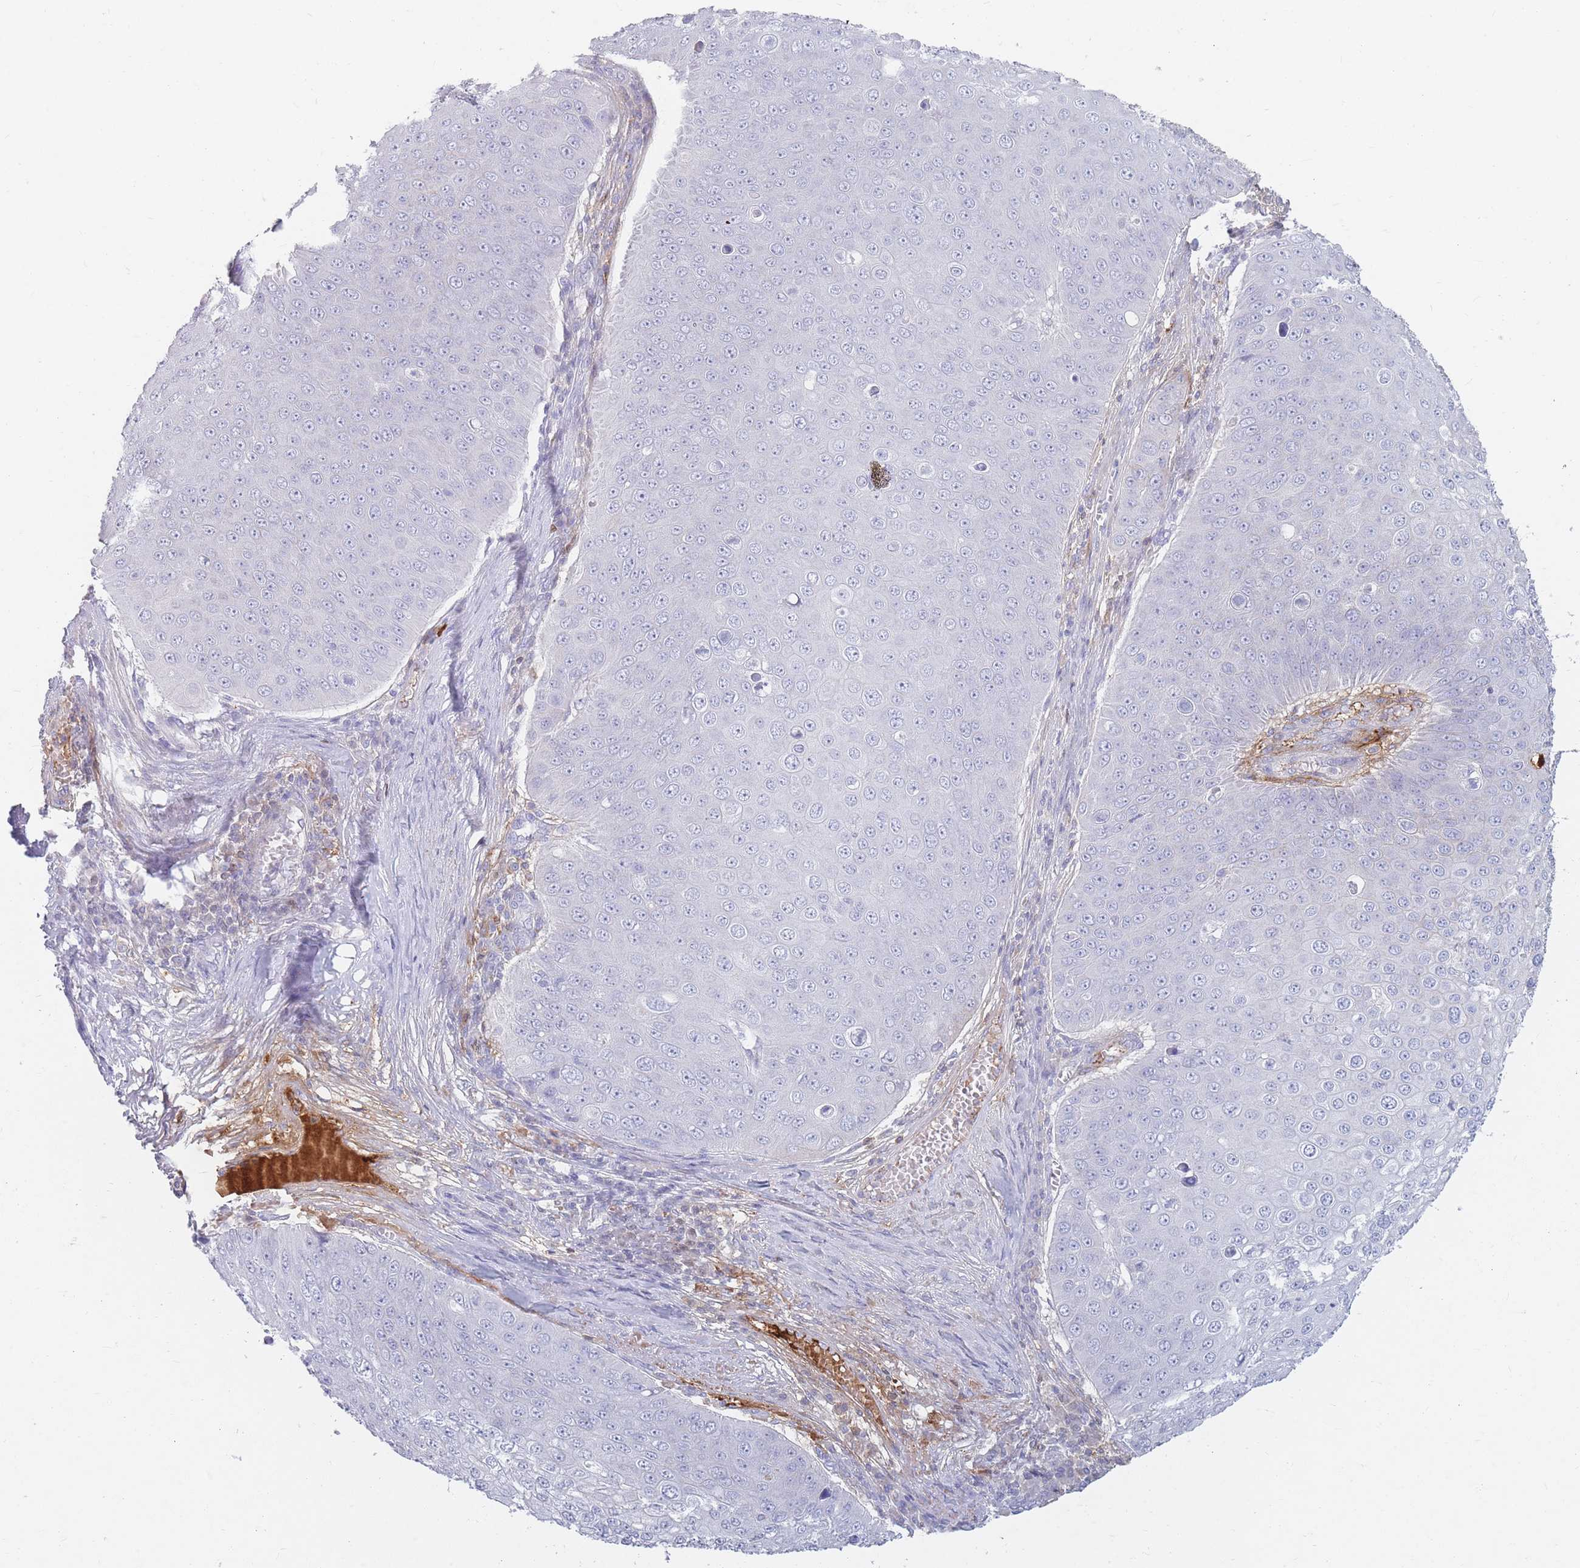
{"staining": {"intensity": "negative", "quantity": "none", "location": "none"}, "tissue": "skin cancer", "cell_type": "Tumor cells", "image_type": "cancer", "snomed": [{"axis": "morphology", "description": "Squamous cell carcinoma, NOS"}, {"axis": "topography", "description": "Skin"}], "caption": "The image shows no staining of tumor cells in skin cancer.", "gene": "PRG4", "patient": {"sex": "male", "age": 71}}